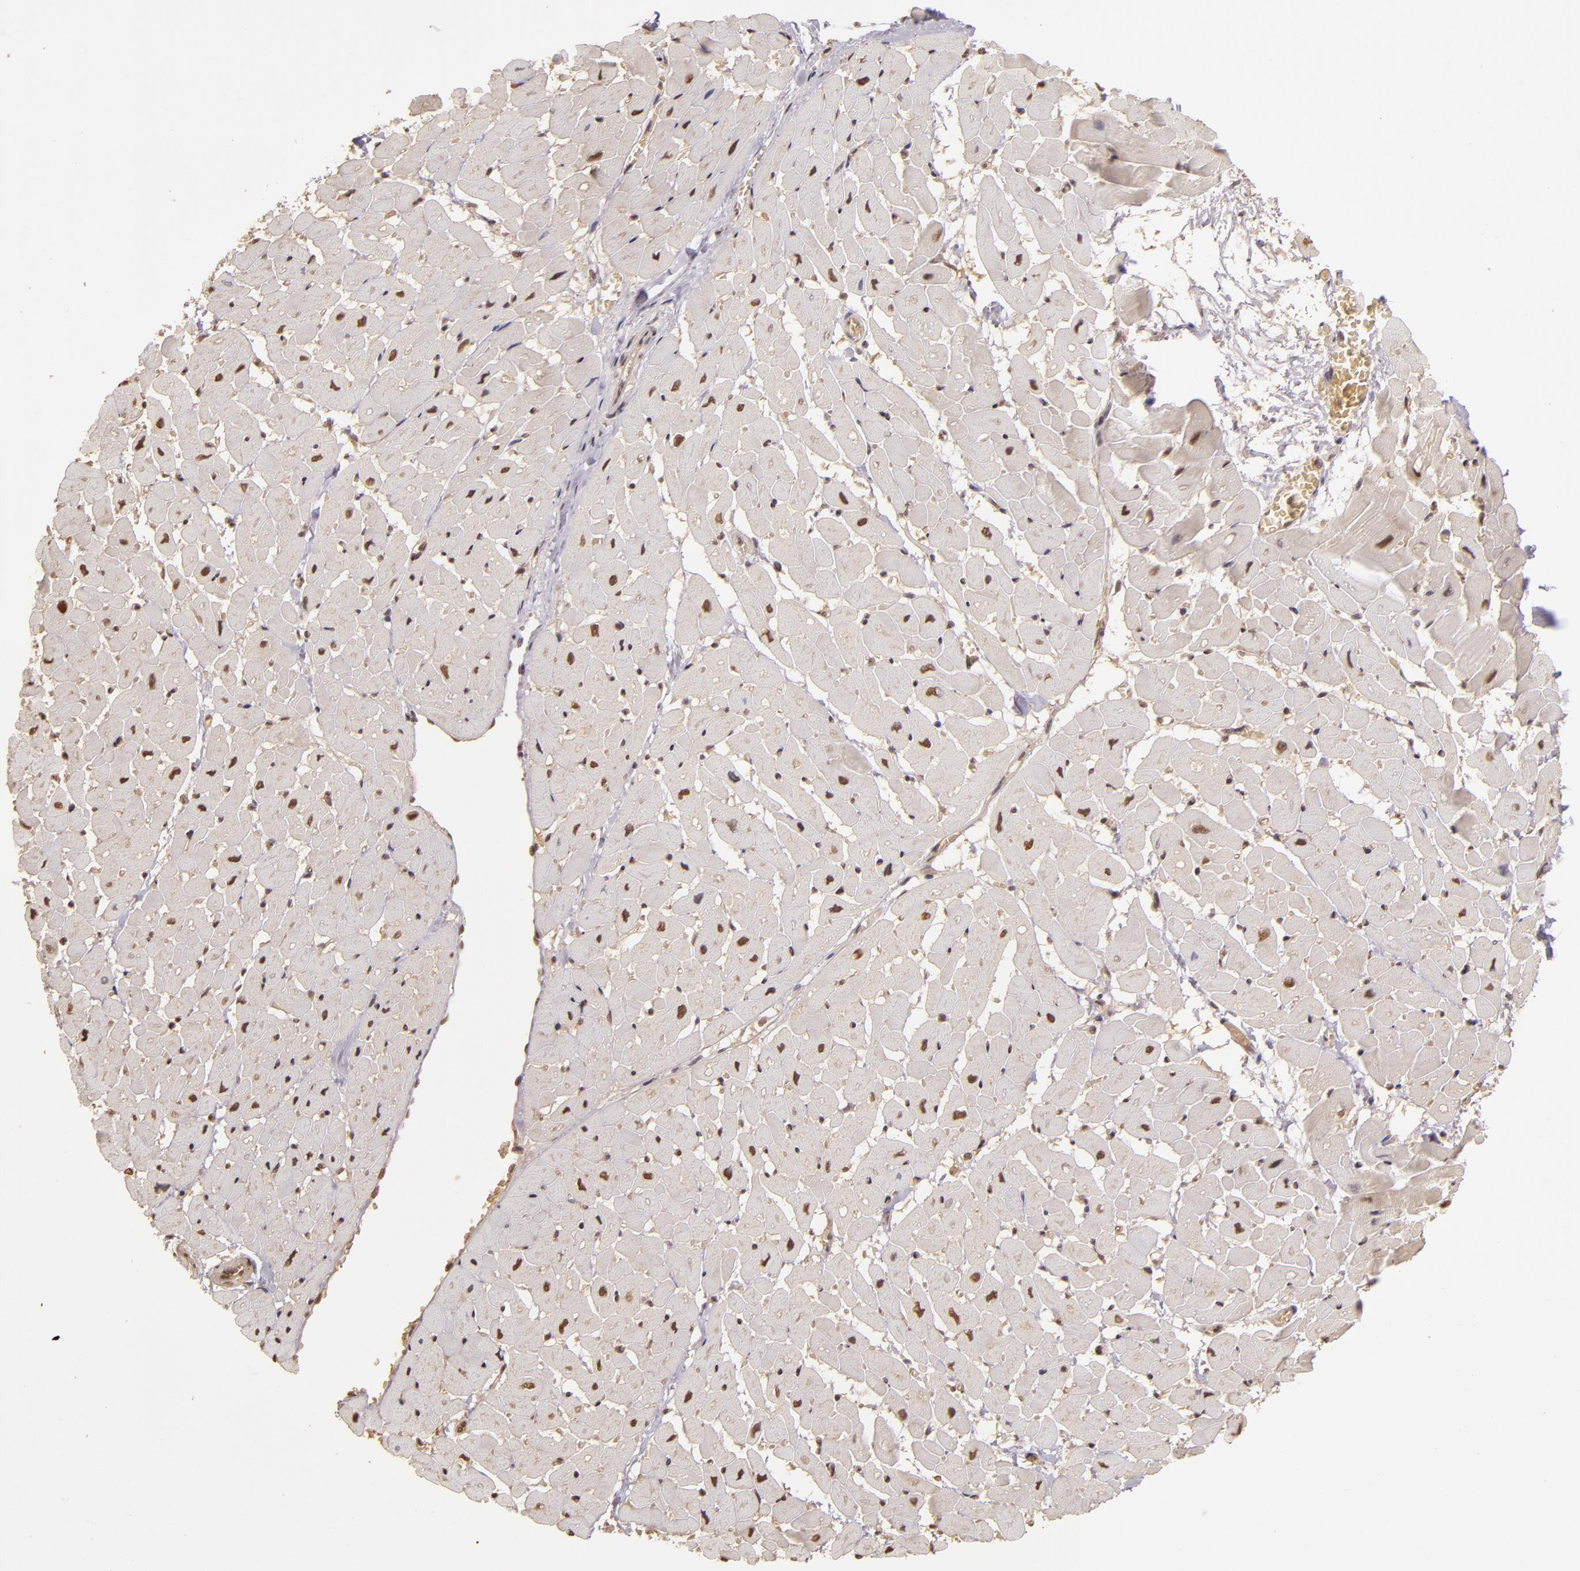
{"staining": {"intensity": "weak", "quantity": "25%-75%", "location": "cytoplasmic/membranous,nuclear"}, "tissue": "heart muscle", "cell_type": "Cardiomyocytes", "image_type": "normal", "snomed": [{"axis": "morphology", "description": "Normal tissue, NOS"}, {"axis": "topography", "description": "Heart"}], "caption": "A photomicrograph of human heart muscle stained for a protein displays weak cytoplasmic/membranous,nuclear brown staining in cardiomyocytes. Using DAB (brown) and hematoxylin (blue) stains, captured at high magnification using brightfield microscopy.", "gene": "CUL1", "patient": {"sex": "male", "age": 45}}